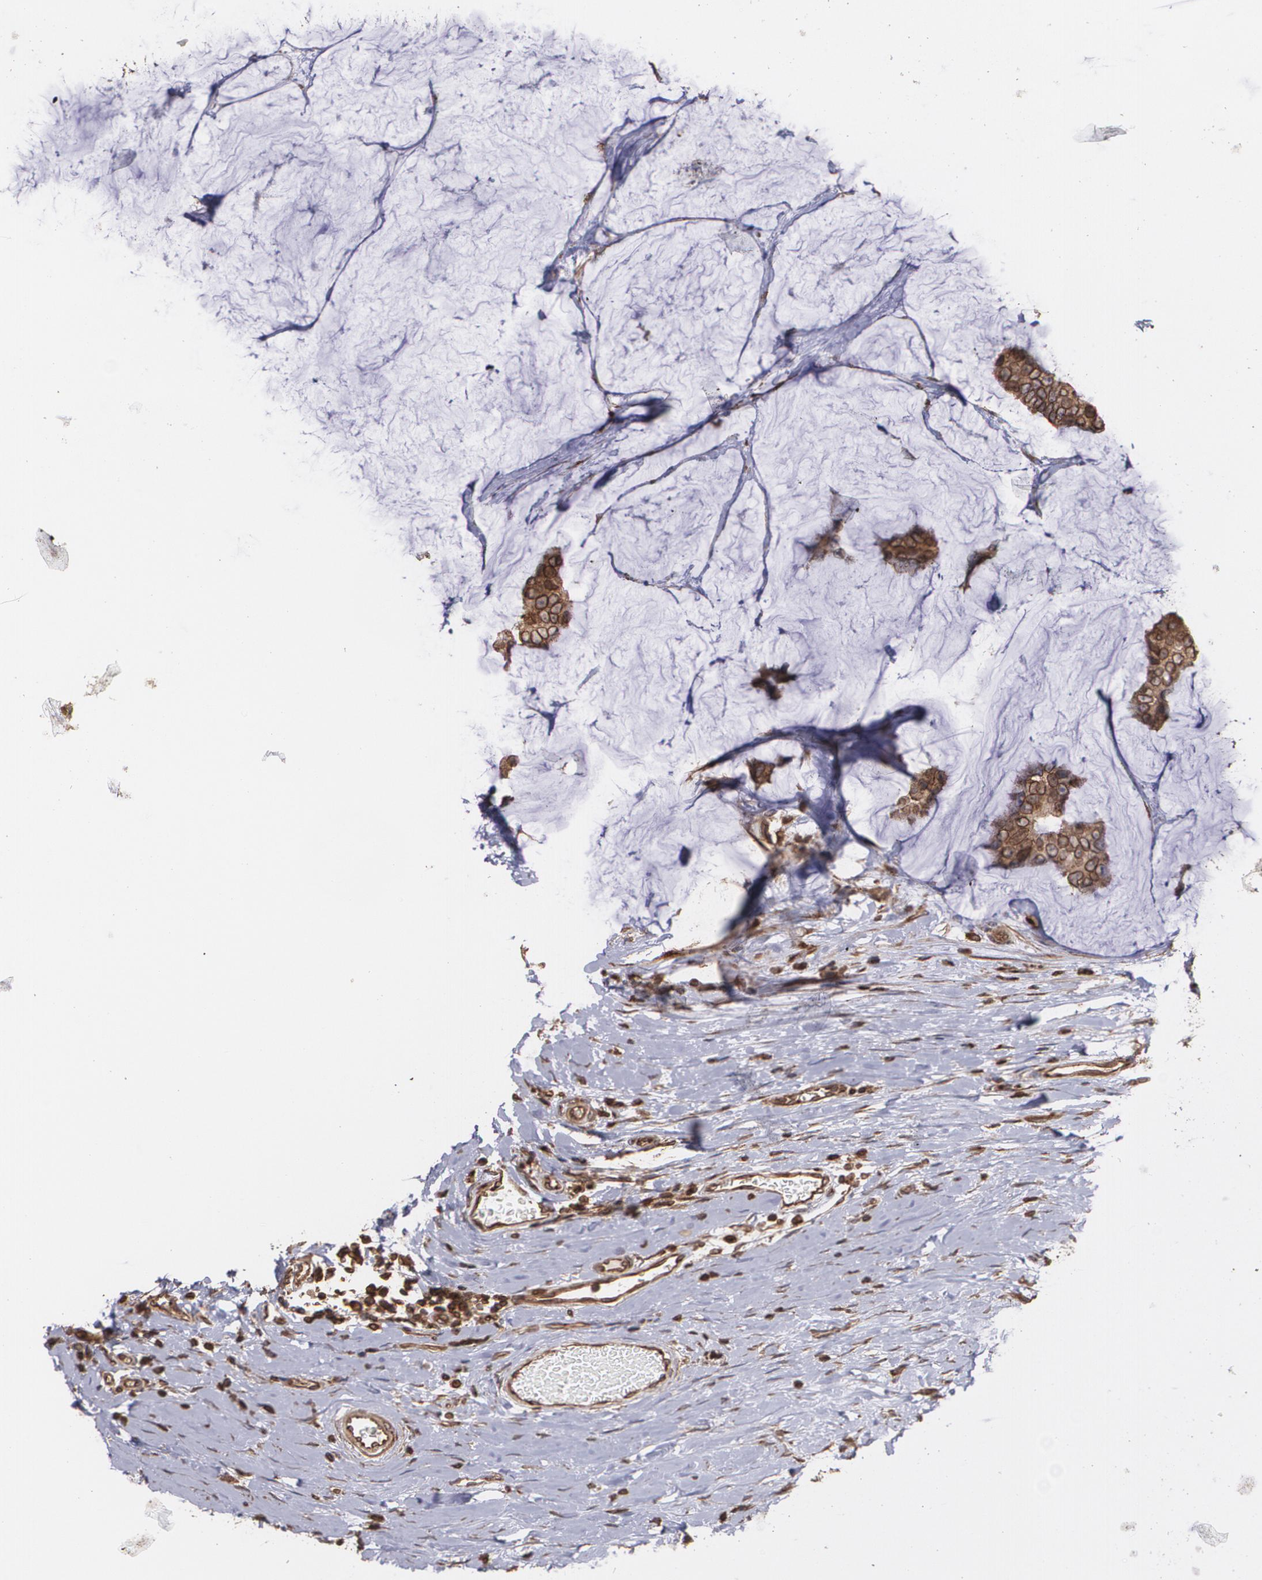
{"staining": {"intensity": "strong", "quantity": ">75%", "location": "cytoplasmic/membranous"}, "tissue": "breast cancer", "cell_type": "Tumor cells", "image_type": "cancer", "snomed": [{"axis": "morphology", "description": "Normal tissue, NOS"}, {"axis": "morphology", "description": "Duct carcinoma"}, {"axis": "topography", "description": "Breast"}], "caption": "High-magnification brightfield microscopy of breast cancer (intraductal carcinoma) stained with DAB (brown) and counterstained with hematoxylin (blue). tumor cells exhibit strong cytoplasmic/membranous staining is seen in about>75% of cells. (Brightfield microscopy of DAB IHC at high magnification).", "gene": "TRIP11", "patient": {"sex": "female", "age": 50}}